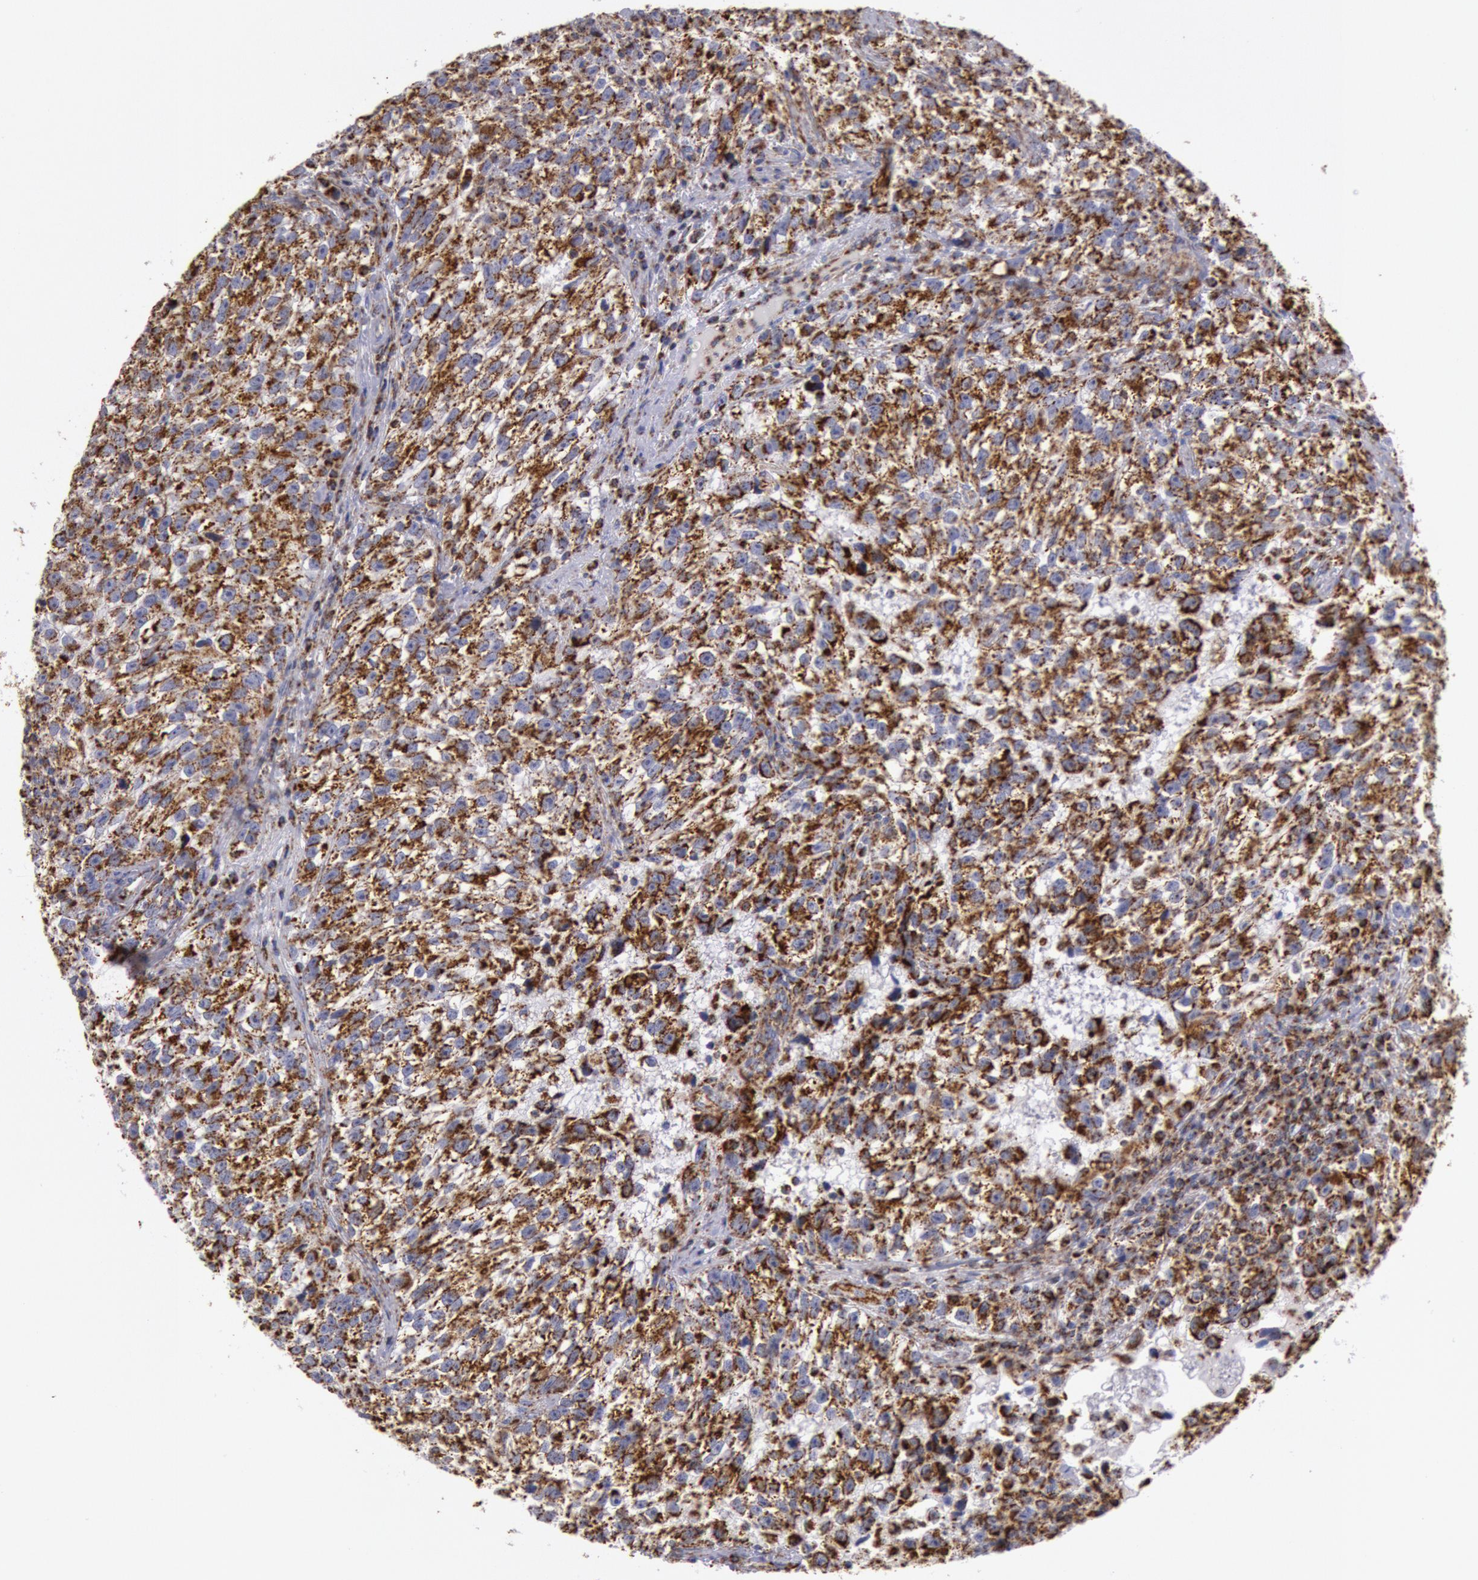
{"staining": {"intensity": "strong", "quantity": "25%-75%", "location": "cytoplasmic/membranous"}, "tissue": "testis cancer", "cell_type": "Tumor cells", "image_type": "cancer", "snomed": [{"axis": "morphology", "description": "Seminoma, NOS"}, {"axis": "topography", "description": "Testis"}], "caption": "Immunohistochemical staining of human testis cancer exhibits strong cytoplasmic/membranous protein staining in about 25%-75% of tumor cells.", "gene": "CYC1", "patient": {"sex": "male", "age": 38}}